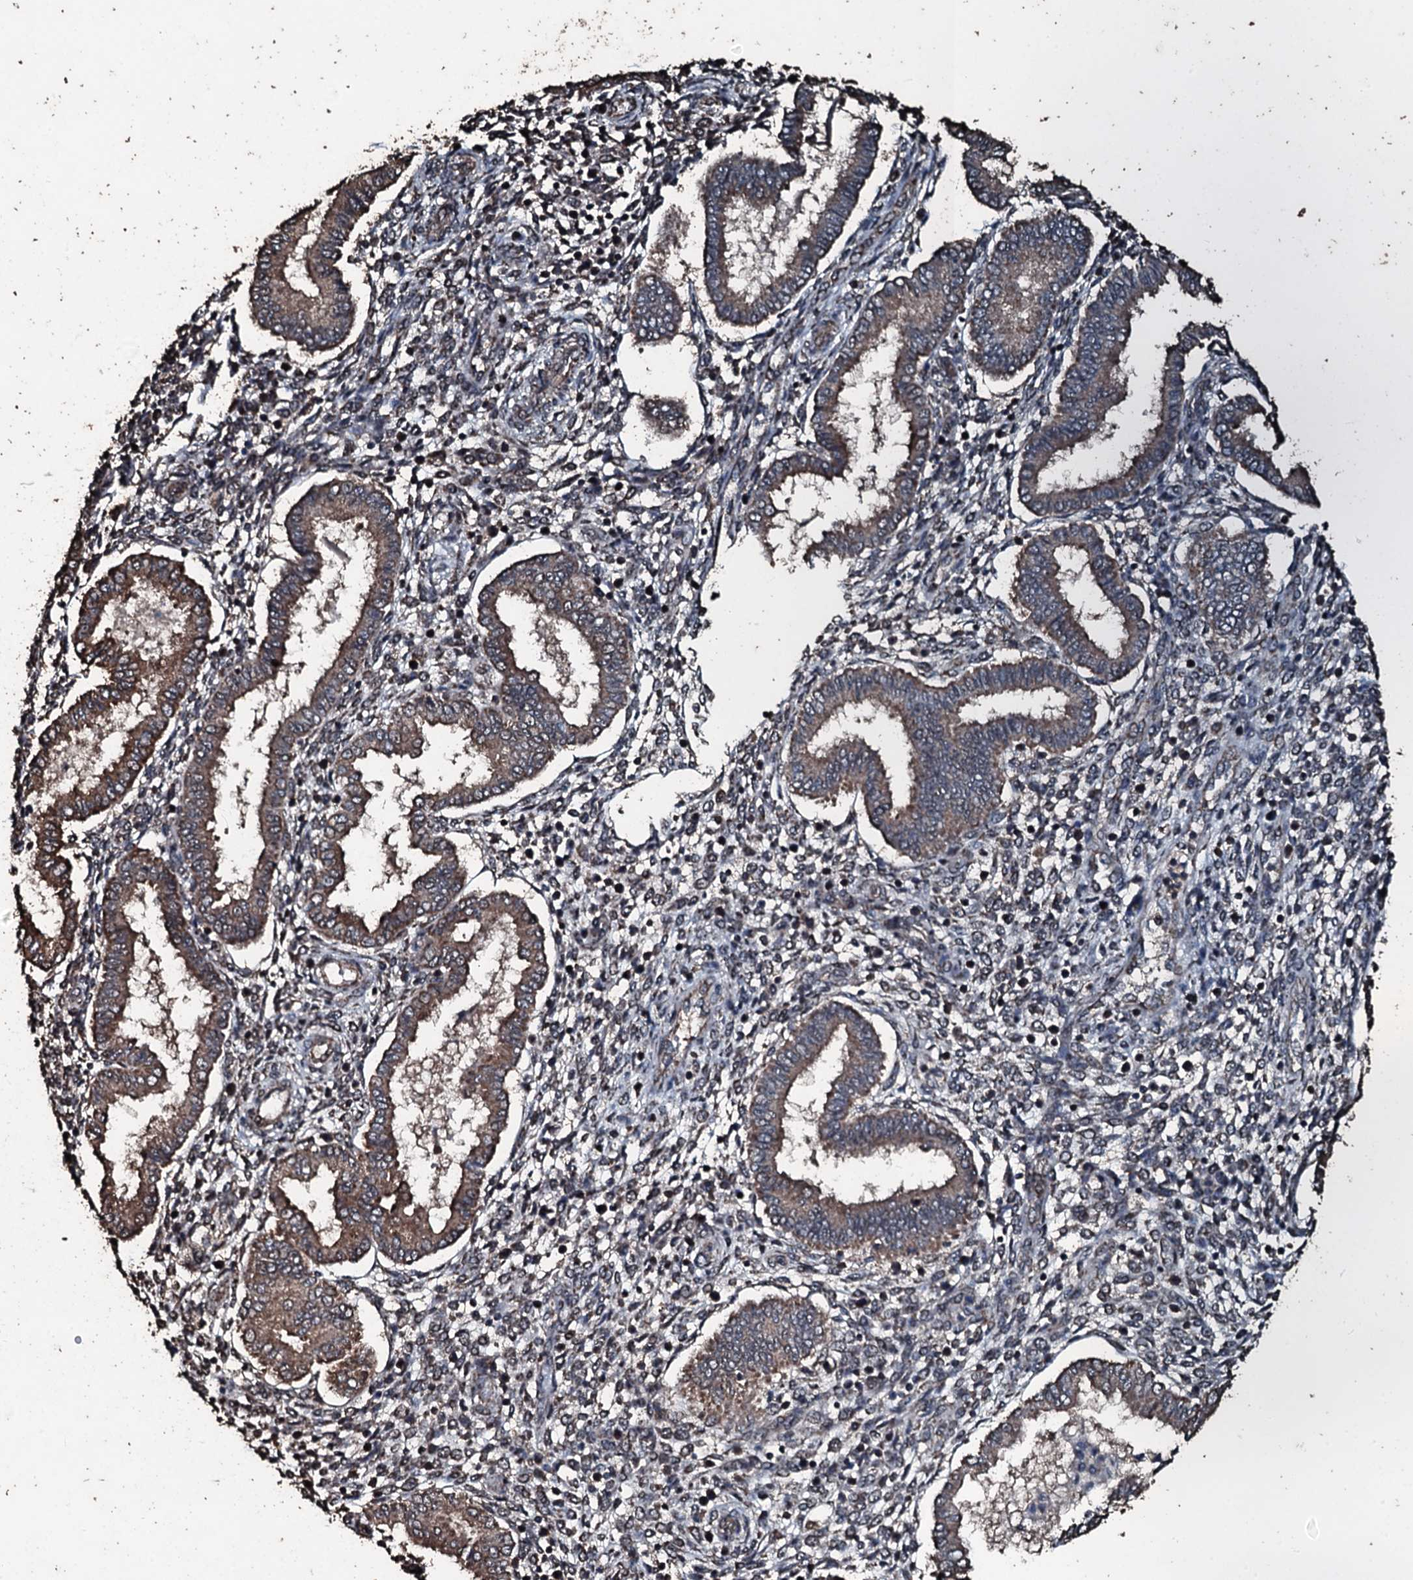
{"staining": {"intensity": "negative", "quantity": "none", "location": "none"}, "tissue": "endometrium", "cell_type": "Cells in endometrial stroma", "image_type": "normal", "snomed": [{"axis": "morphology", "description": "Normal tissue, NOS"}, {"axis": "topography", "description": "Endometrium"}], "caption": "Cells in endometrial stroma show no significant staining in unremarkable endometrium. The staining is performed using DAB (3,3'-diaminobenzidine) brown chromogen with nuclei counter-stained in using hematoxylin.", "gene": "FAAP24", "patient": {"sex": "female", "age": 24}}